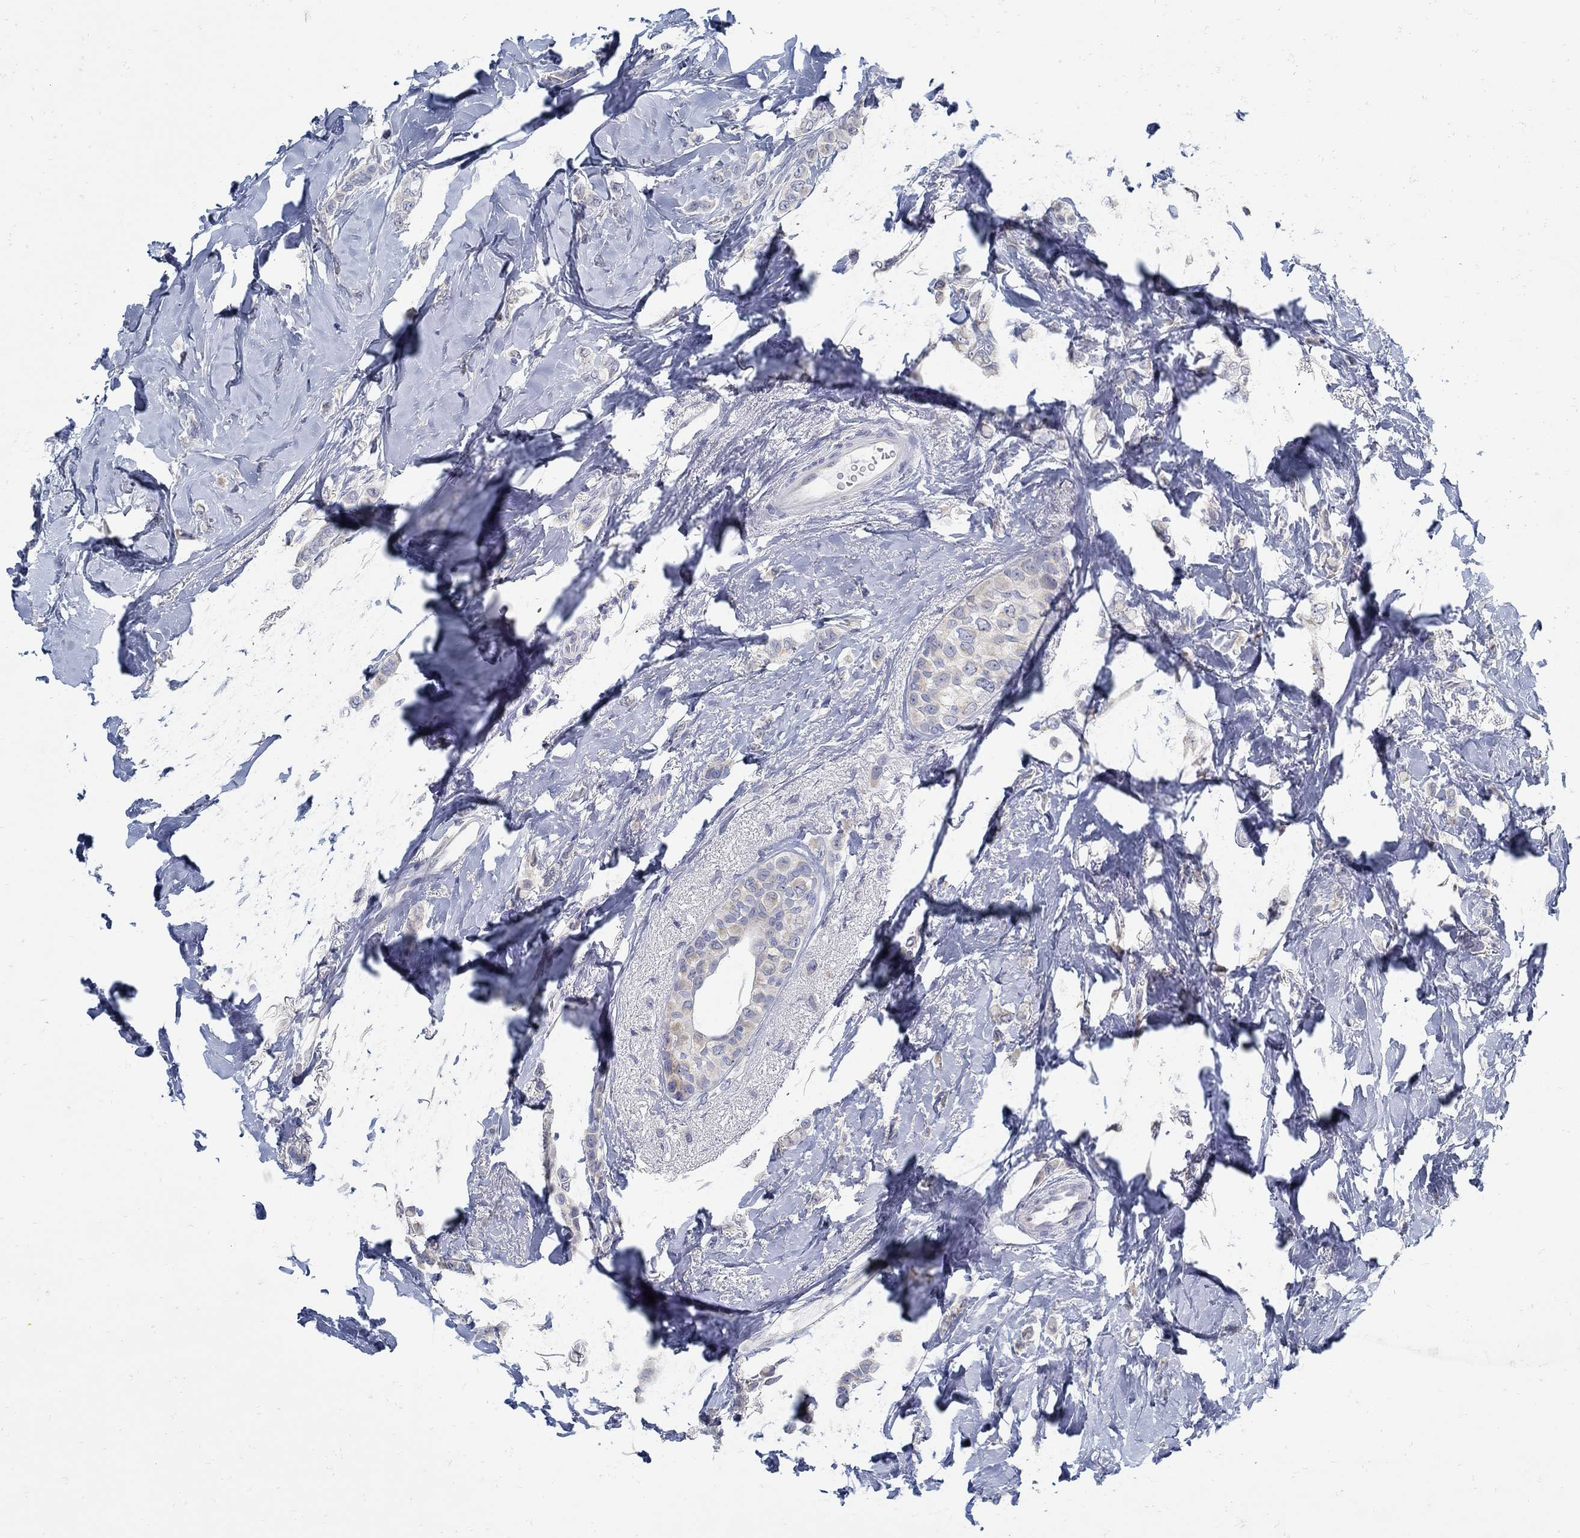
{"staining": {"intensity": "negative", "quantity": "none", "location": "none"}, "tissue": "breast cancer", "cell_type": "Tumor cells", "image_type": "cancer", "snomed": [{"axis": "morphology", "description": "Lobular carcinoma"}, {"axis": "topography", "description": "Breast"}], "caption": "Immunohistochemical staining of human lobular carcinoma (breast) shows no significant staining in tumor cells.", "gene": "ZFAND4", "patient": {"sex": "female", "age": 66}}